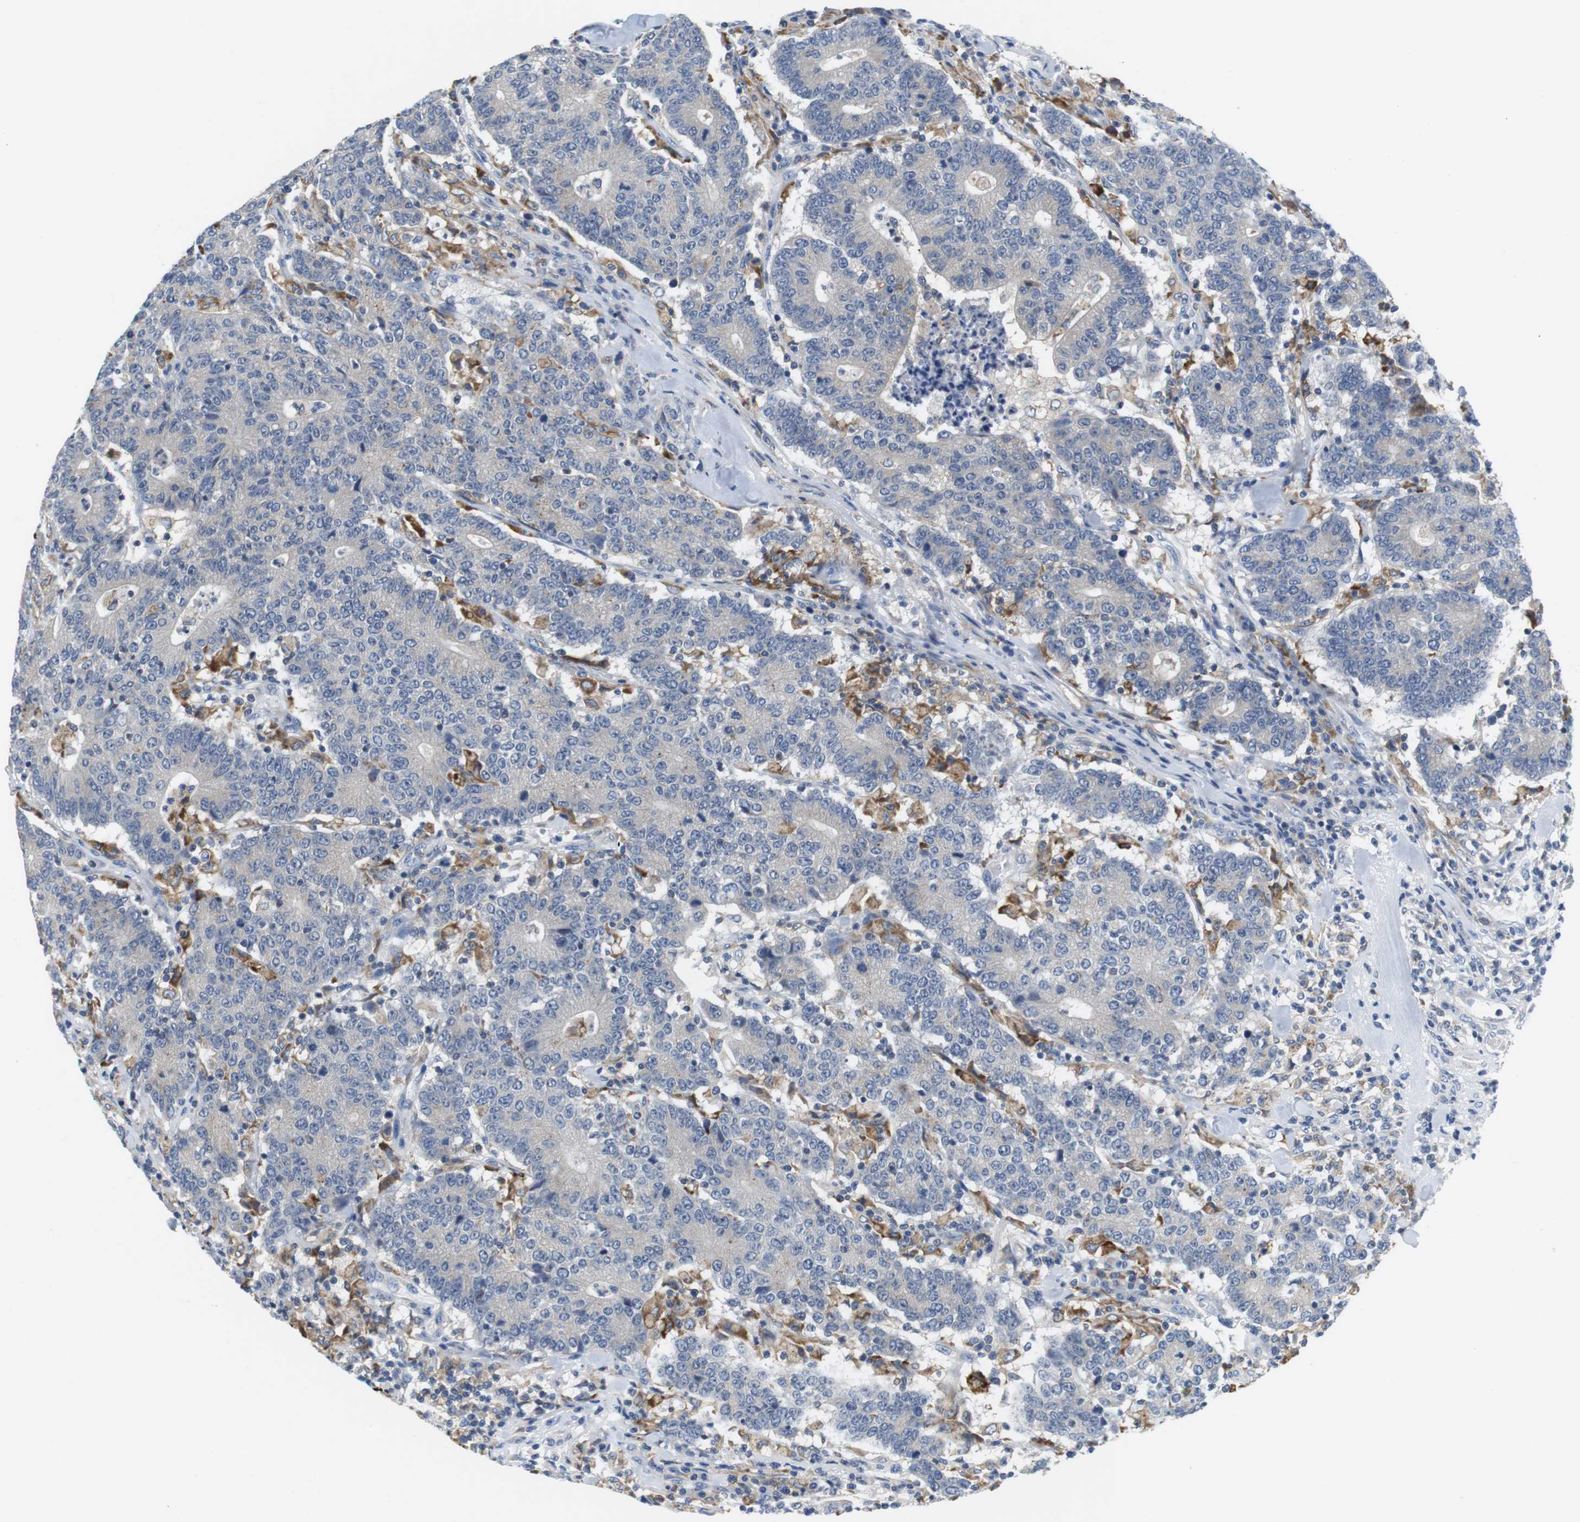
{"staining": {"intensity": "negative", "quantity": "none", "location": "none"}, "tissue": "colorectal cancer", "cell_type": "Tumor cells", "image_type": "cancer", "snomed": [{"axis": "morphology", "description": "Normal tissue, NOS"}, {"axis": "morphology", "description": "Adenocarcinoma, NOS"}, {"axis": "topography", "description": "Colon"}], "caption": "High power microscopy micrograph of an immunohistochemistry (IHC) micrograph of colorectal cancer (adenocarcinoma), revealing no significant expression in tumor cells.", "gene": "CNGA2", "patient": {"sex": "female", "age": 75}}